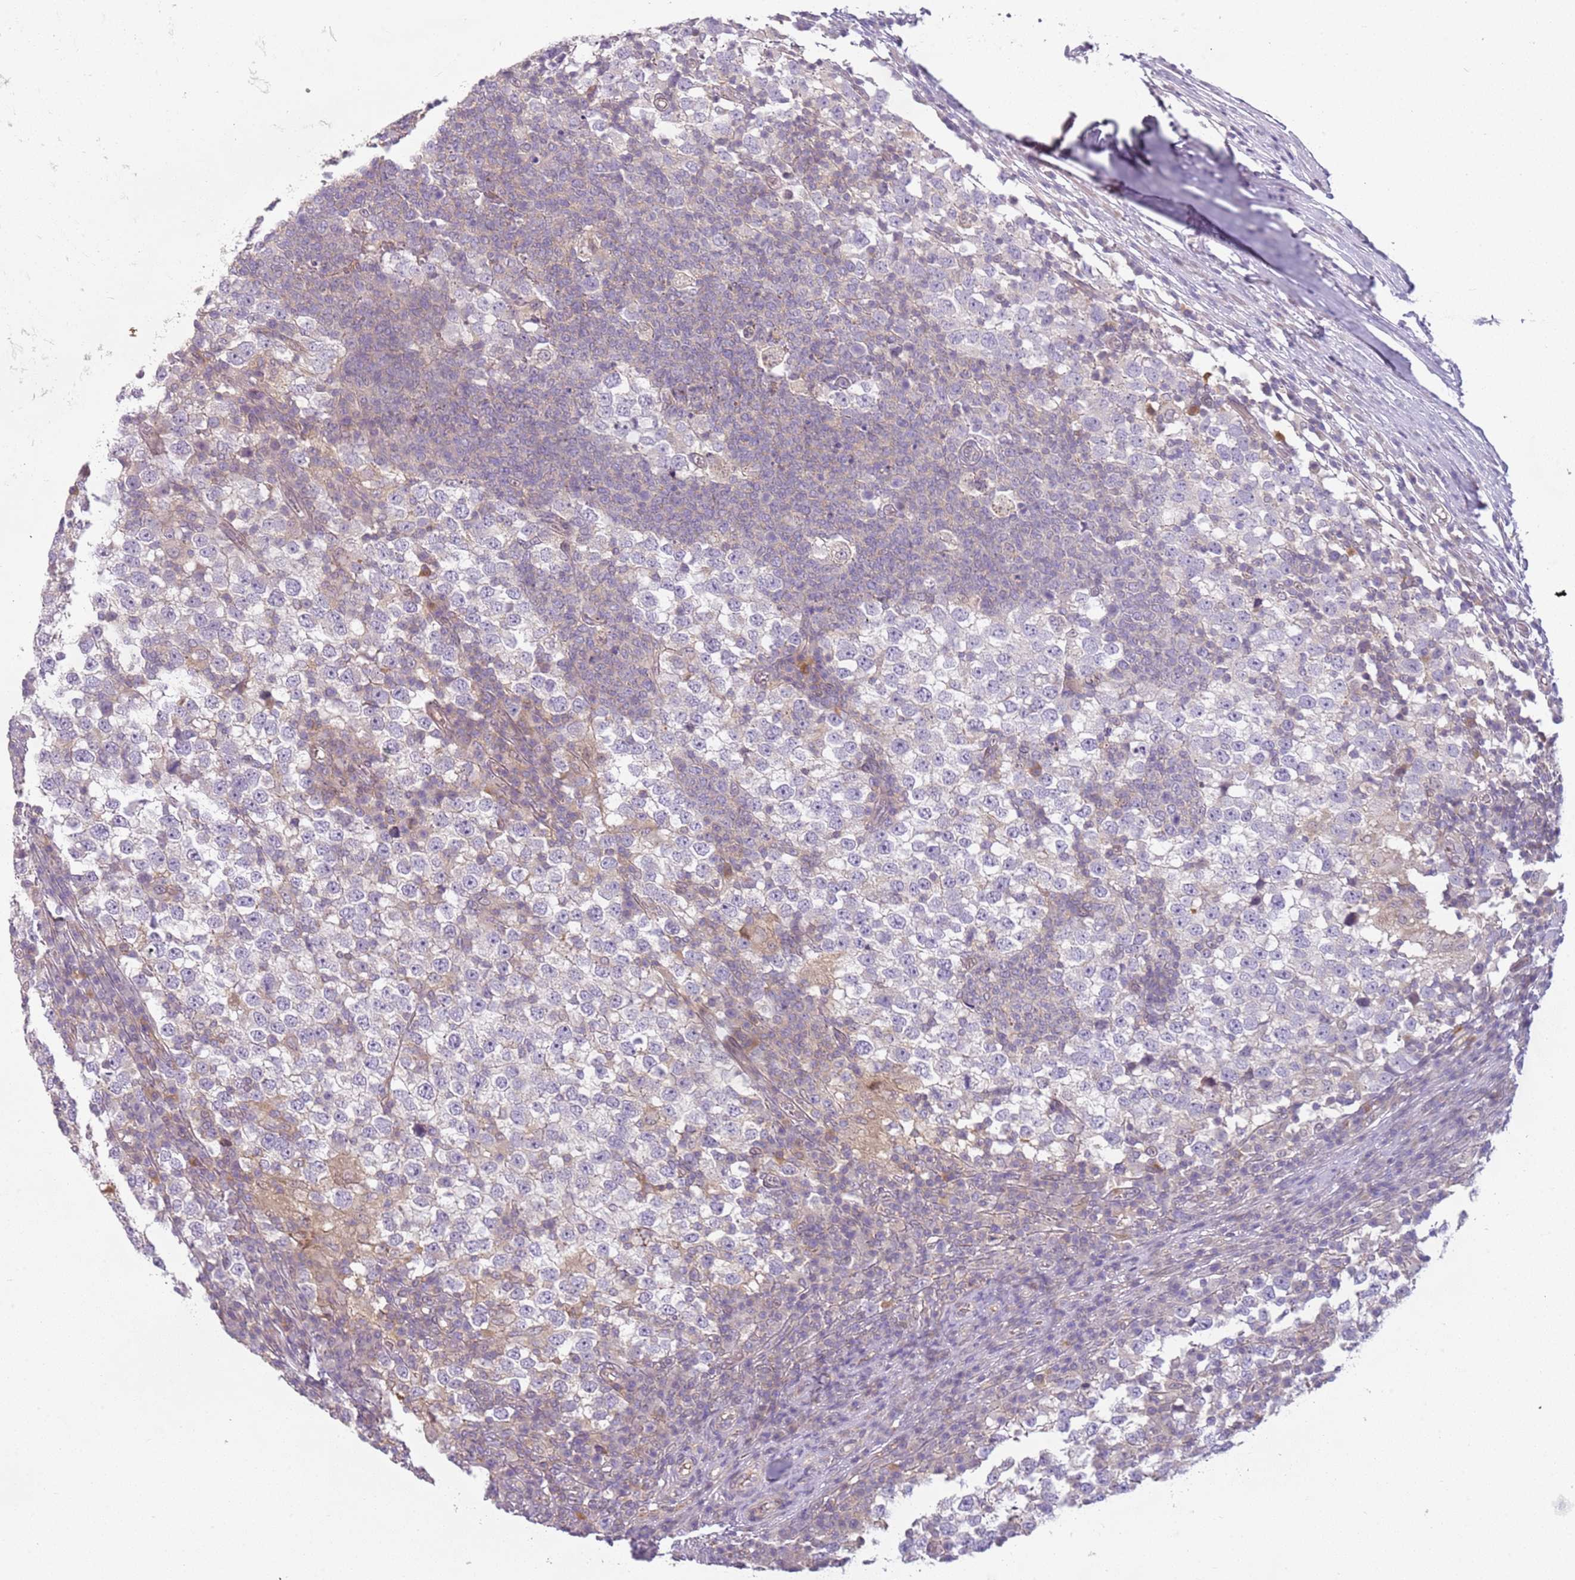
{"staining": {"intensity": "negative", "quantity": "none", "location": "none"}, "tissue": "testis cancer", "cell_type": "Tumor cells", "image_type": "cancer", "snomed": [{"axis": "morphology", "description": "Seminoma, NOS"}, {"axis": "topography", "description": "Testis"}], "caption": "Immunohistochemistry image of testis cancer stained for a protein (brown), which displays no expression in tumor cells. The staining was performed using DAB to visualize the protein expression in brown, while the nuclei were stained in blue with hematoxylin (Magnification: 20x).", "gene": "DEFB116", "patient": {"sex": "male", "age": 65}}